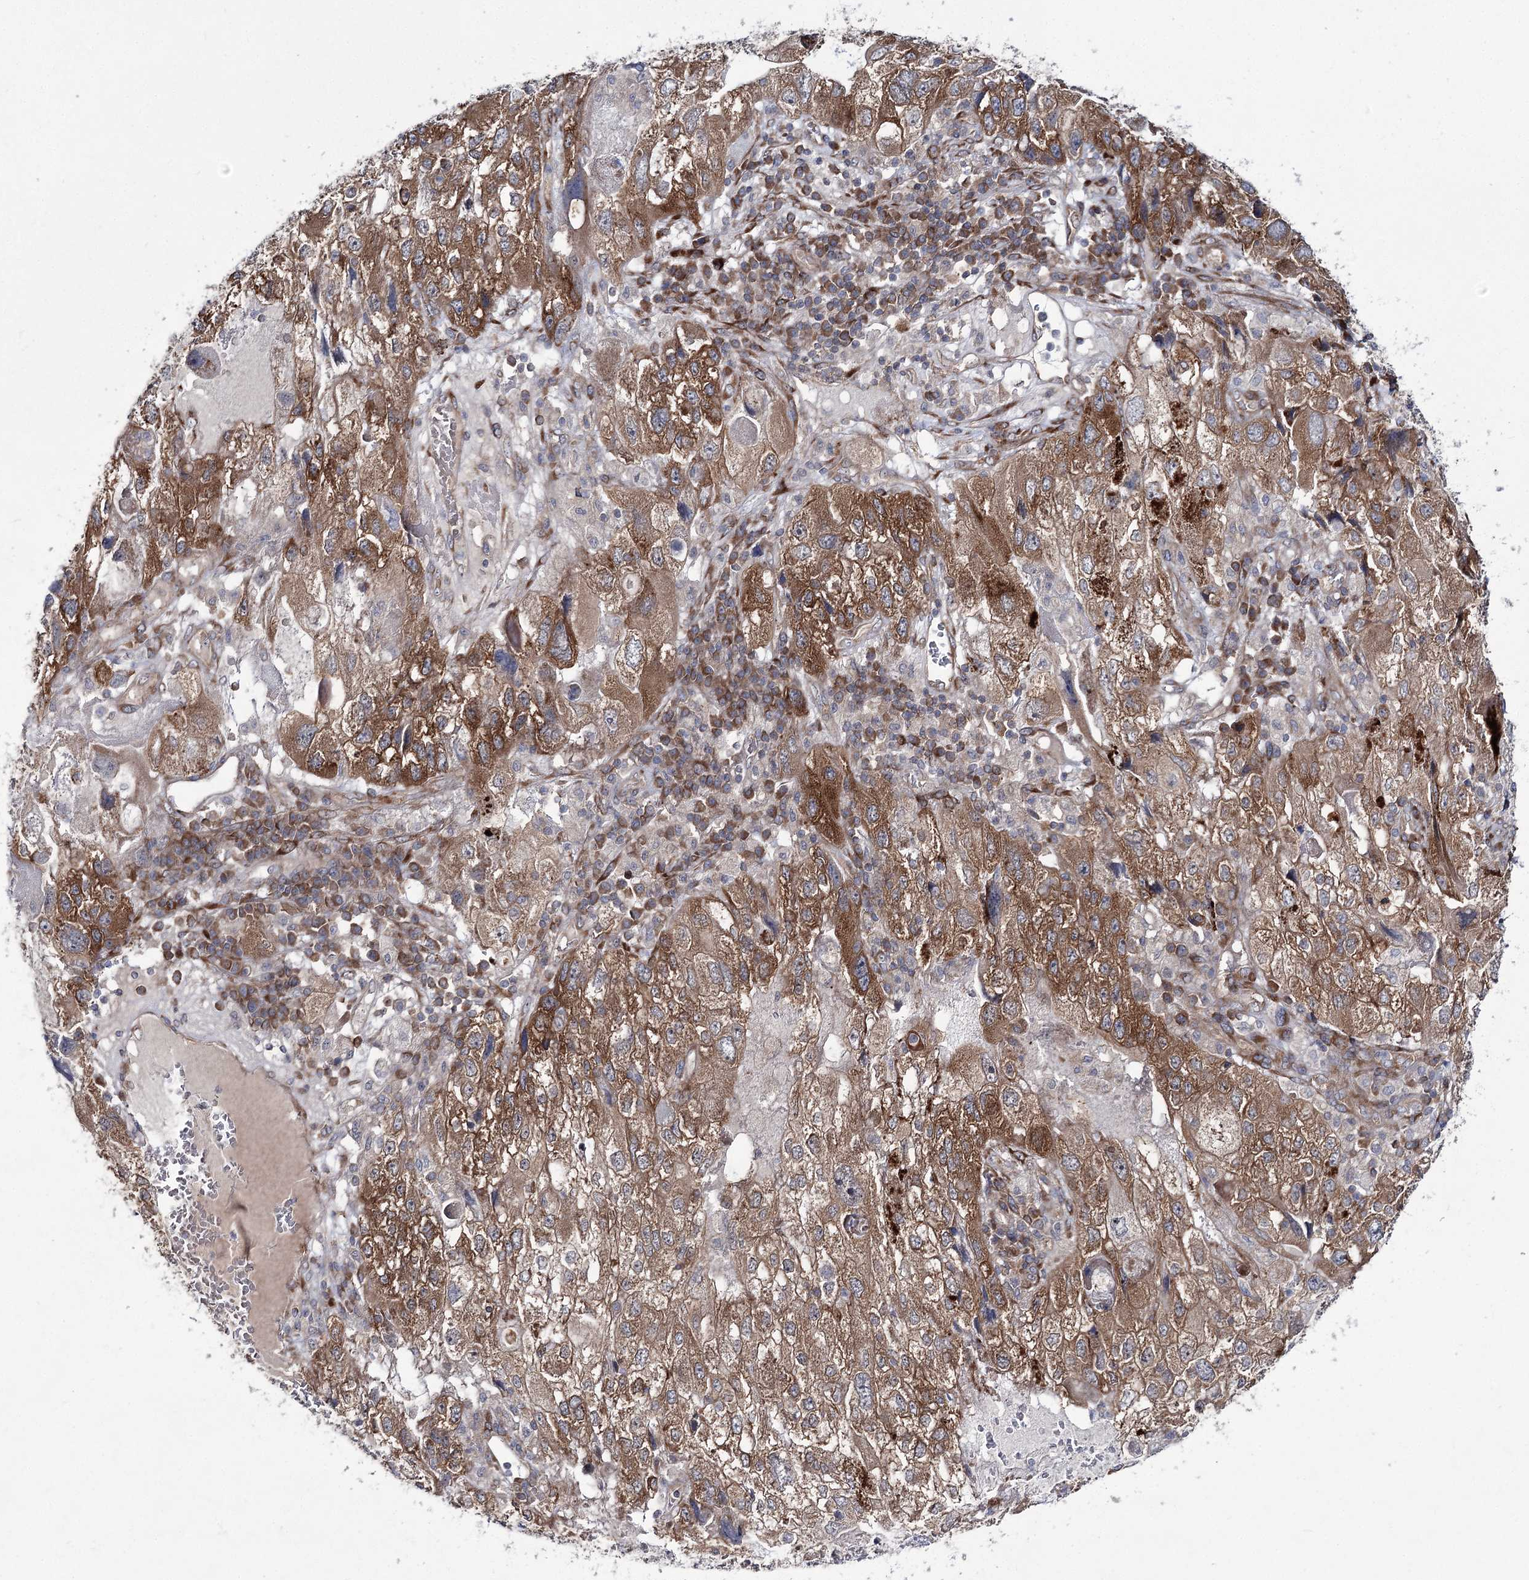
{"staining": {"intensity": "moderate", "quantity": ">75%", "location": "cytoplasmic/membranous"}, "tissue": "endometrial cancer", "cell_type": "Tumor cells", "image_type": "cancer", "snomed": [{"axis": "morphology", "description": "Adenocarcinoma, NOS"}, {"axis": "topography", "description": "Endometrium"}], "caption": "This histopathology image demonstrates immunohistochemistry (IHC) staining of endometrial adenocarcinoma, with medium moderate cytoplasmic/membranous staining in approximately >75% of tumor cells.", "gene": "VWA2", "patient": {"sex": "female", "age": 49}}